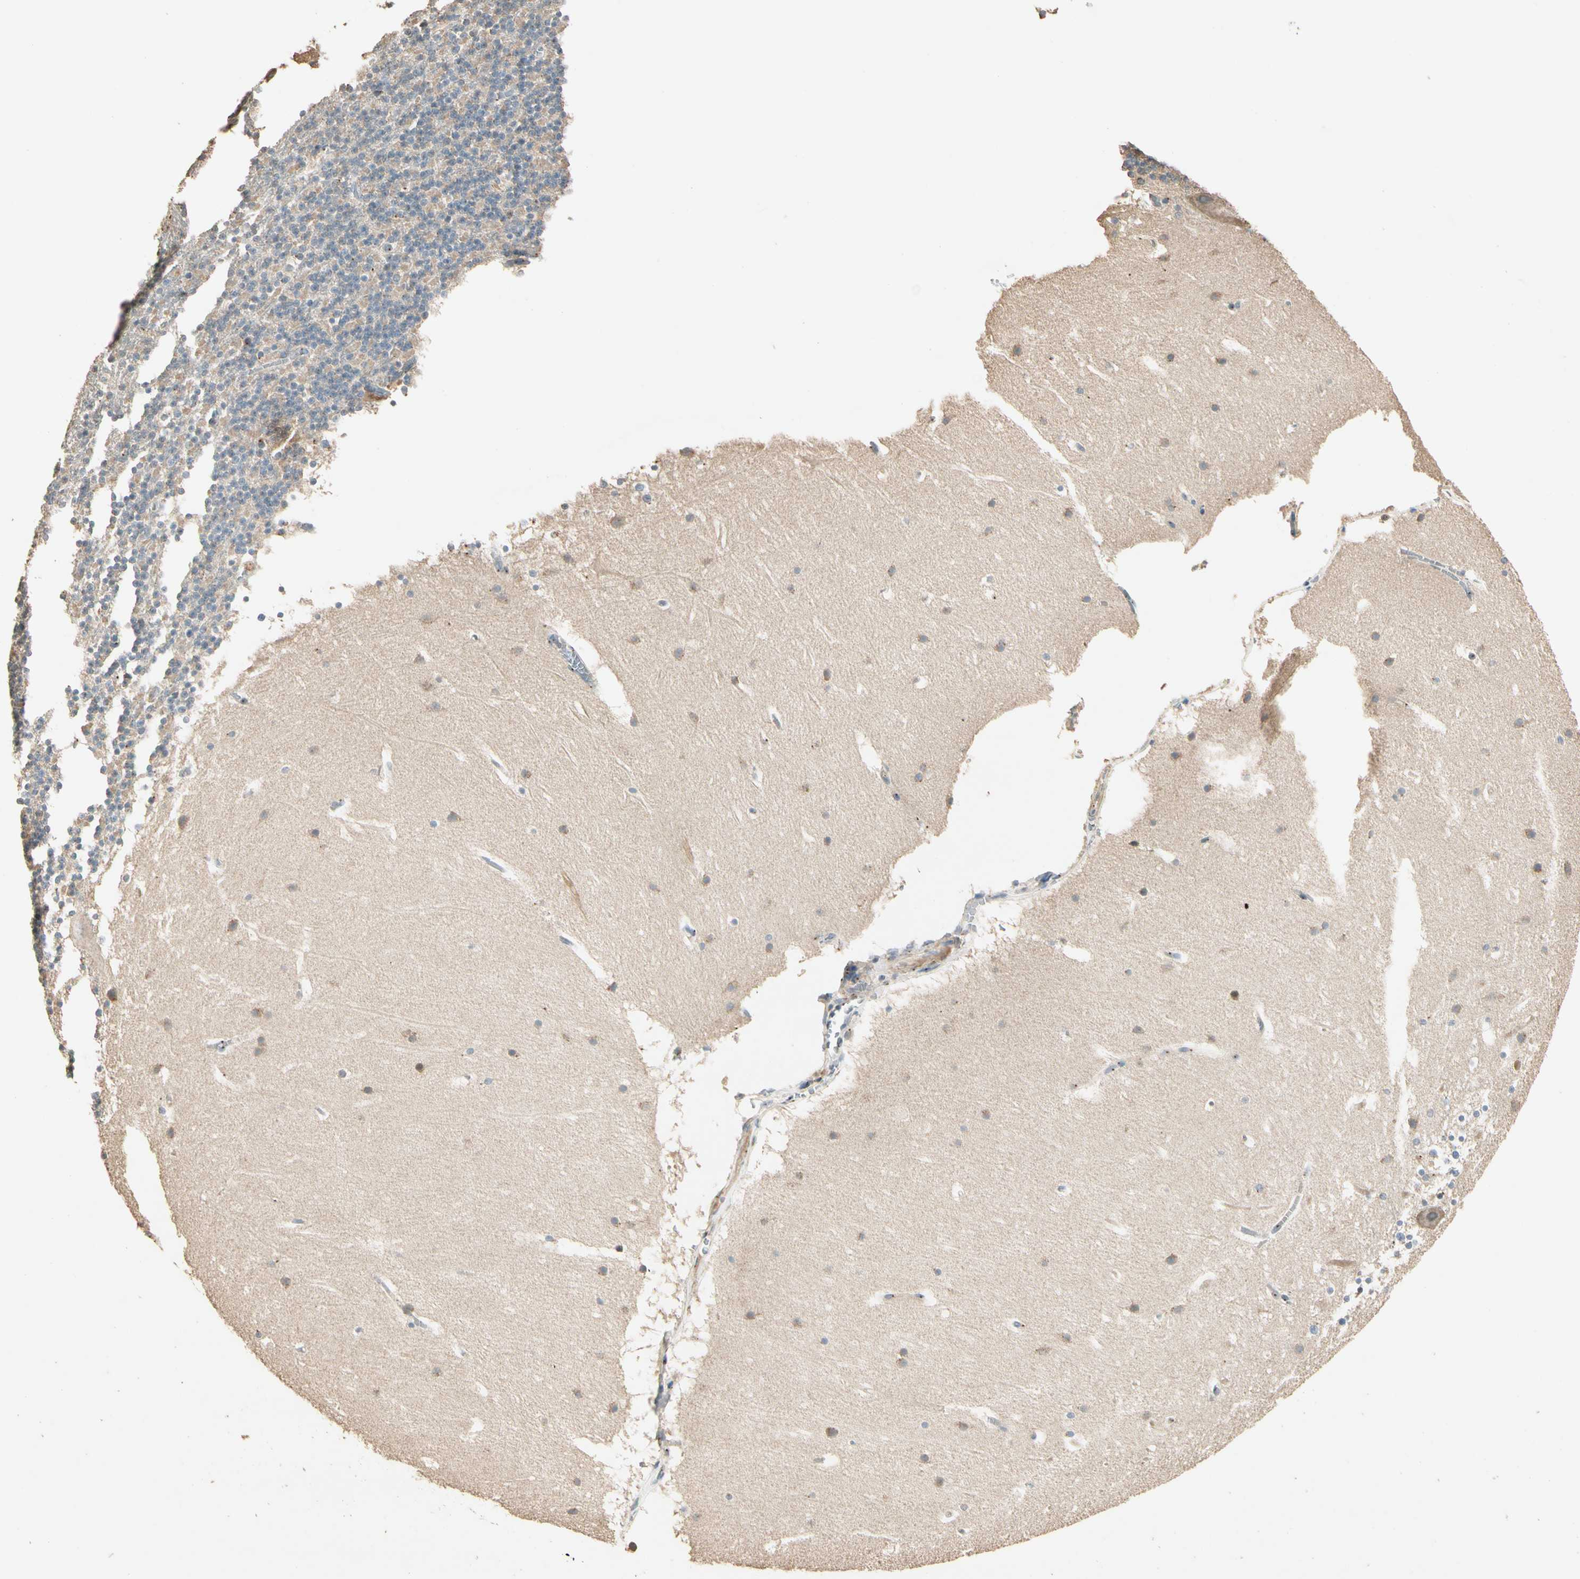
{"staining": {"intensity": "moderate", "quantity": "<25%", "location": "cytoplasmic/membranous"}, "tissue": "cerebellum", "cell_type": "Cells in granular layer", "image_type": "normal", "snomed": [{"axis": "morphology", "description": "Normal tissue, NOS"}, {"axis": "topography", "description": "Cerebellum"}], "caption": "Cerebellum stained for a protein displays moderate cytoplasmic/membranous positivity in cells in granular layer. (DAB (3,3'-diaminobenzidine) IHC with brightfield microscopy, high magnification).", "gene": "AKAP9", "patient": {"sex": "male", "age": 45}}